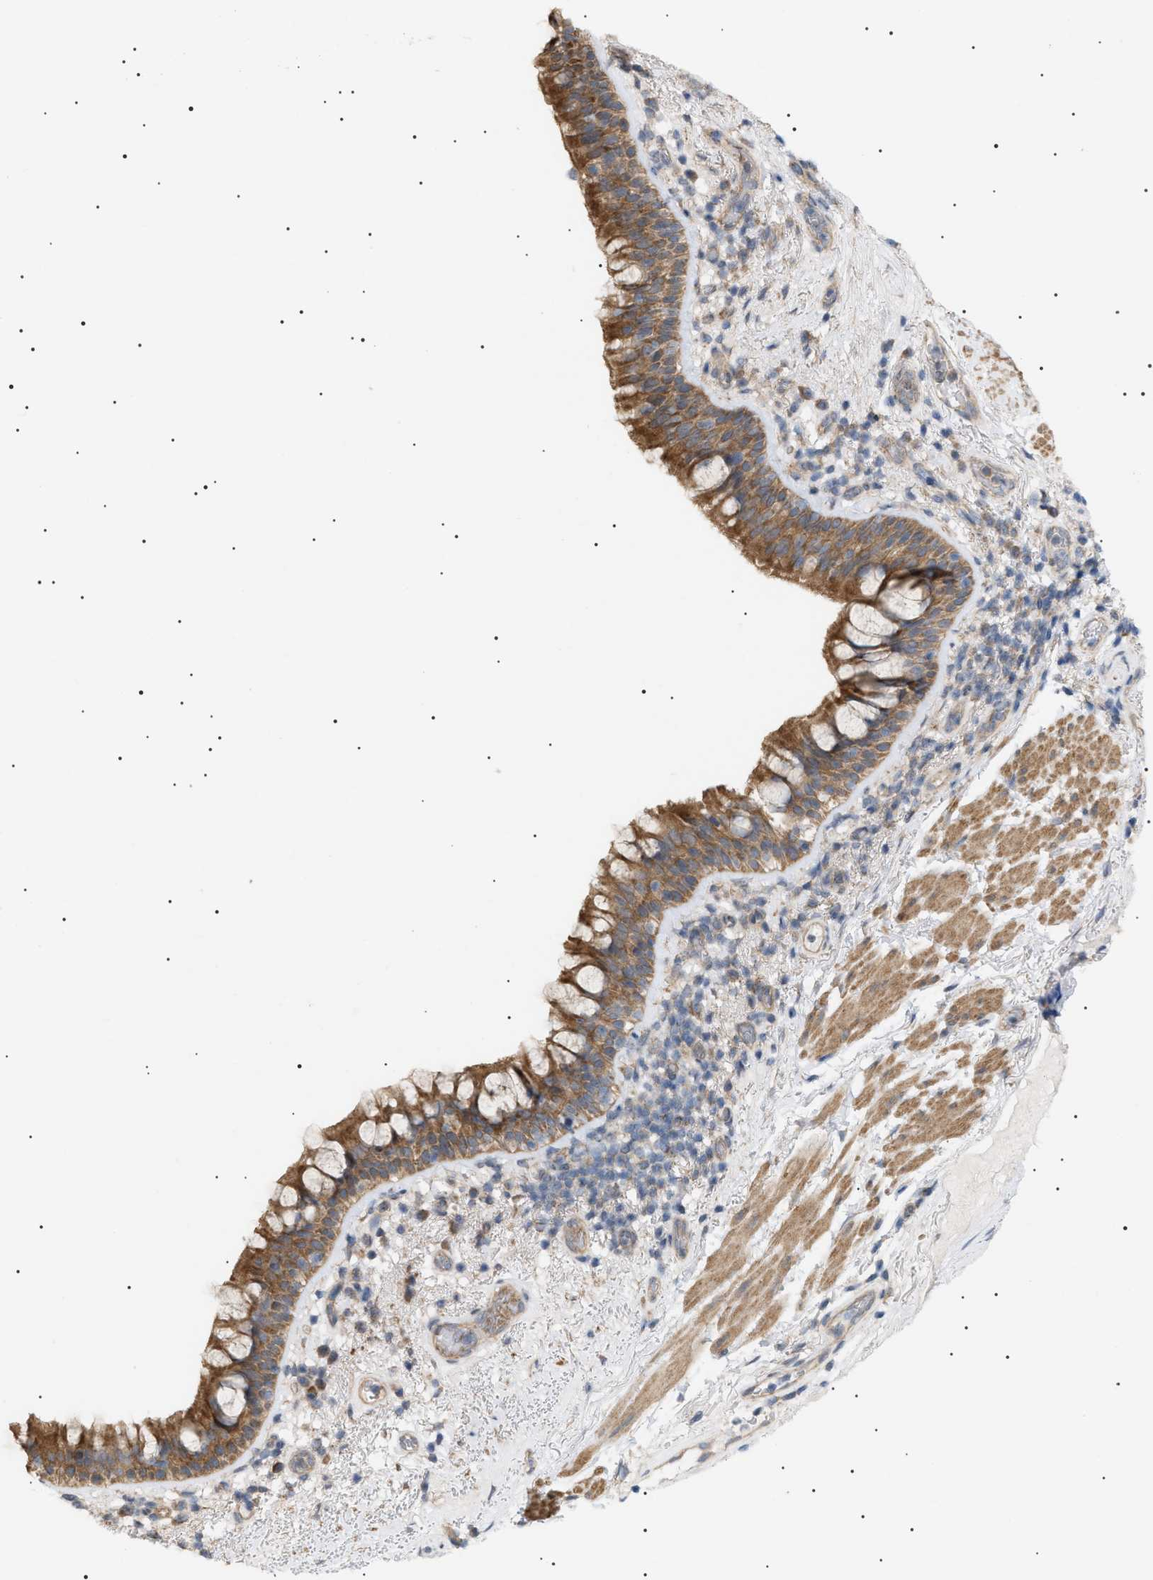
{"staining": {"intensity": "moderate", "quantity": ">75%", "location": "cytoplasmic/membranous"}, "tissue": "bronchus", "cell_type": "Respiratory epithelial cells", "image_type": "normal", "snomed": [{"axis": "morphology", "description": "Normal tissue, NOS"}, {"axis": "morphology", "description": "Inflammation, NOS"}, {"axis": "topography", "description": "Cartilage tissue"}, {"axis": "topography", "description": "Bronchus"}], "caption": "An image of bronchus stained for a protein displays moderate cytoplasmic/membranous brown staining in respiratory epithelial cells. Using DAB (brown) and hematoxylin (blue) stains, captured at high magnification using brightfield microscopy.", "gene": "IRS2", "patient": {"sex": "male", "age": 77}}